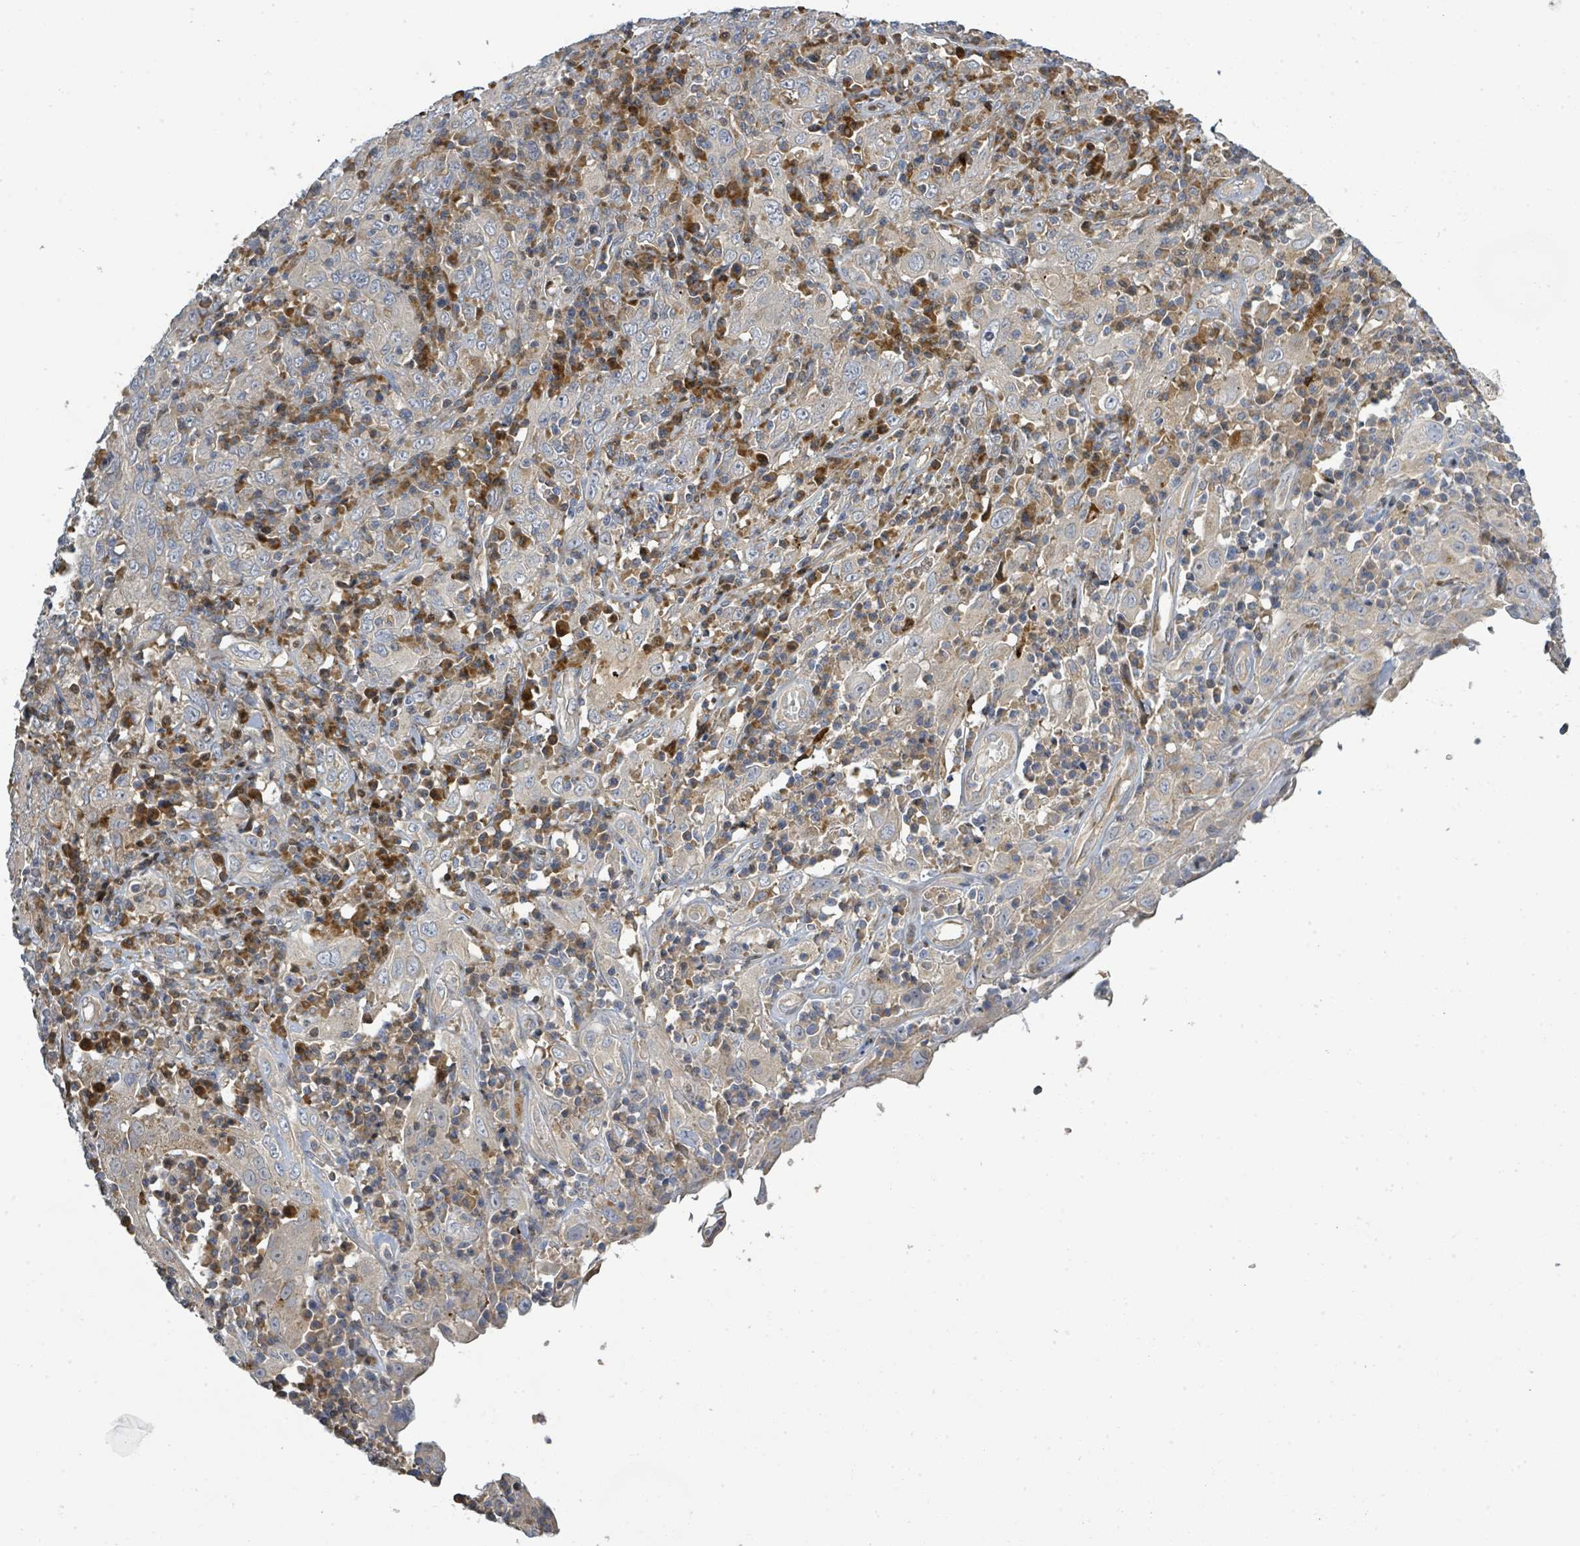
{"staining": {"intensity": "negative", "quantity": "none", "location": "none"}, "tissue": "cervical cancer", "cell_type": "Tumor cells", "image_type": "cancer", "snomed": [{"axis": "morphology", "description": "Squamous cell carcinoma, NOS"}, {"axis": "topography", "description": "Cervix"}], "caption": "Immunohistochemistry (IHC) of squamous cell carcinoma (cervical) exhibits no staining in tumor cells.", "gene": "CFAP210", "patient": {"sex": "female", "age": 46}}